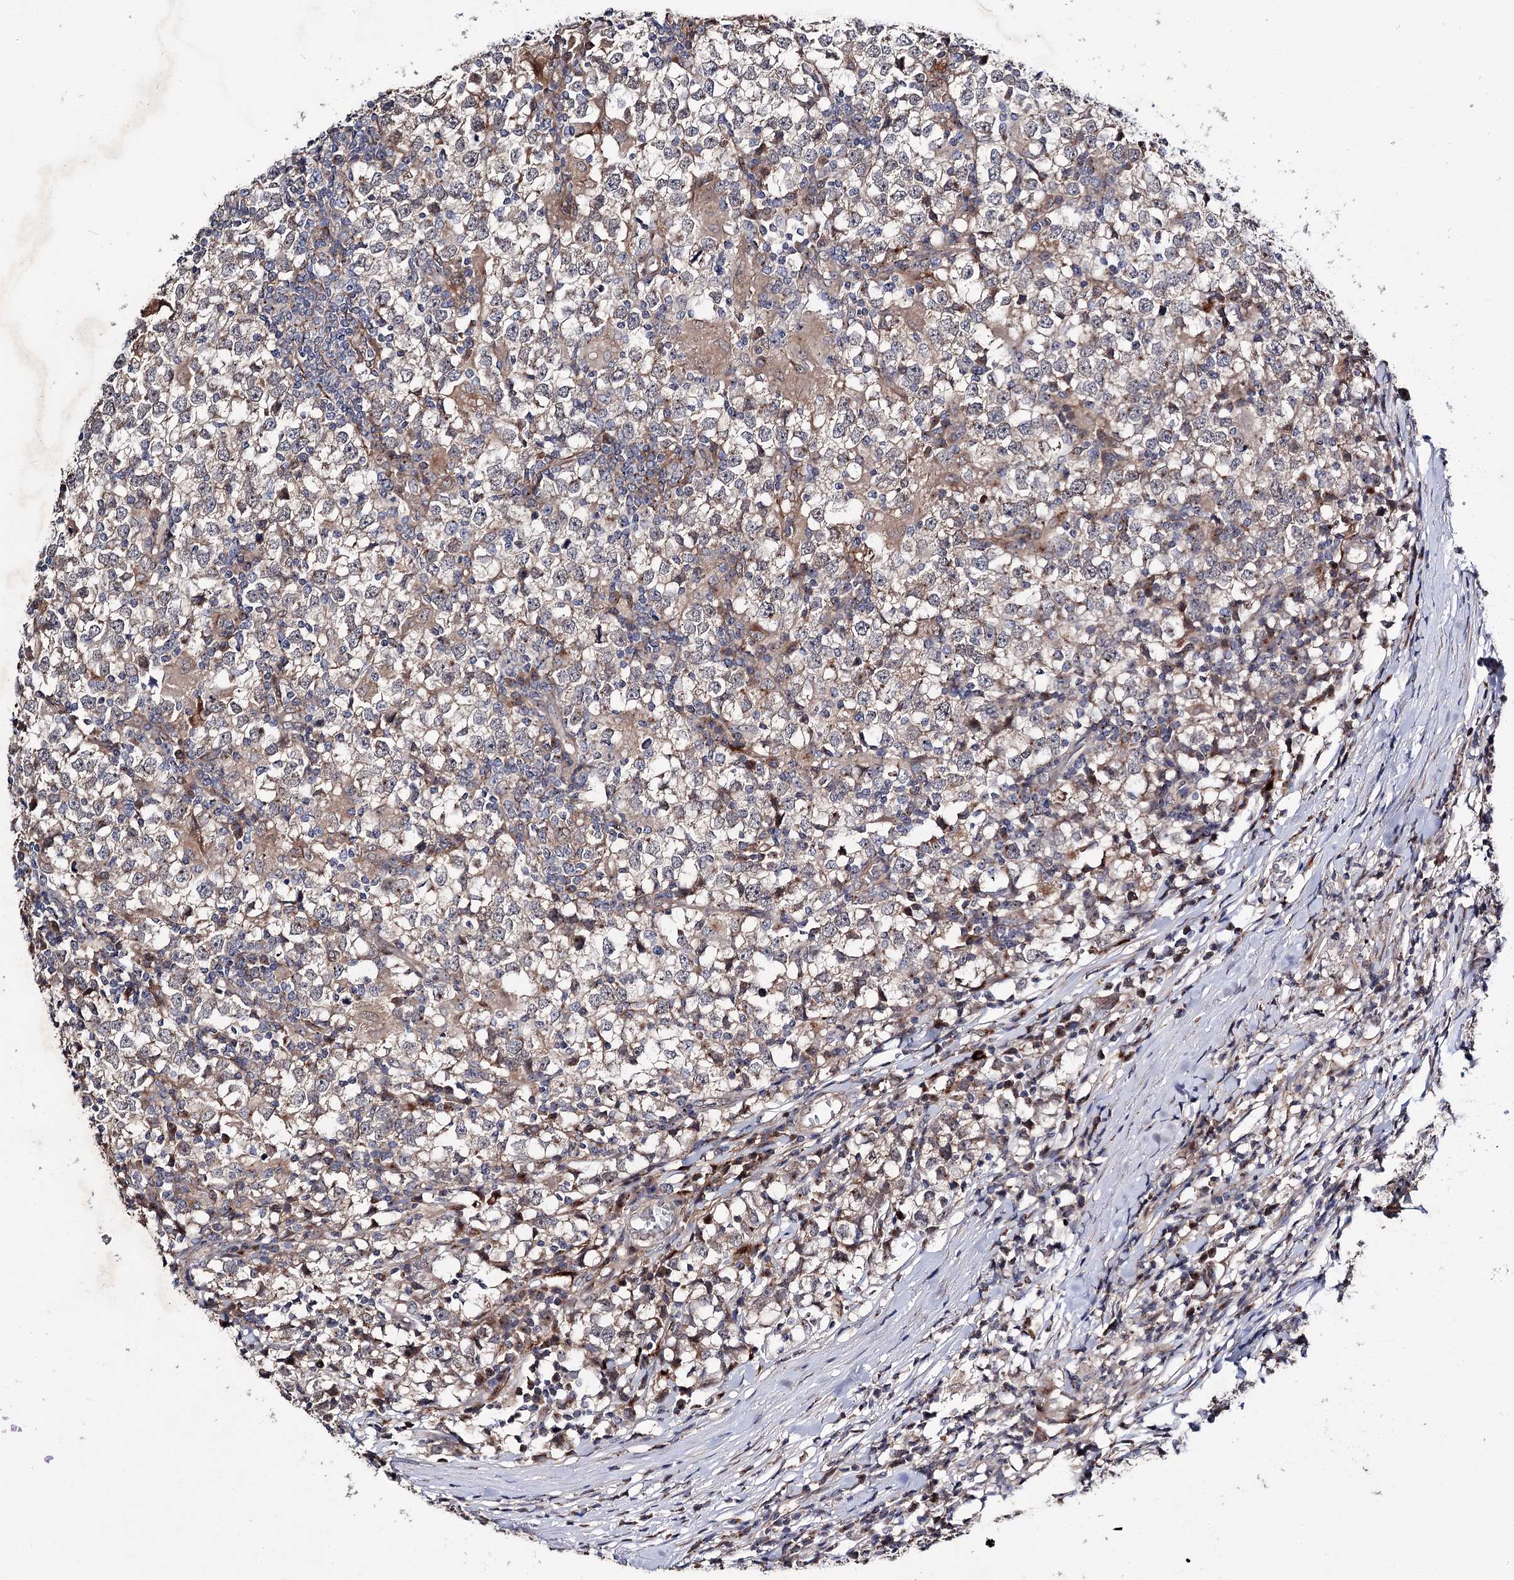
{"staining": {"intensity": "weak", "quantity": "<25%", "location": "cytoplasmic/membranous"}, "tissue": "testis cancer", "cell_type": "Tumor cells", "image_type": "cancer", "snomed": [{"axis": "morphology", "description": "Seminoma, NOS"}, {"axis": "topography", "description": "Testis"}], "caption": "DAB (3,3'-diaminobenzidine) immunohistochemical staining of seminoma (testis) exhibits no significant expression in tumor cells.", "gene": "MINDY3", "patient": {"sex": "male", "age": 65}}